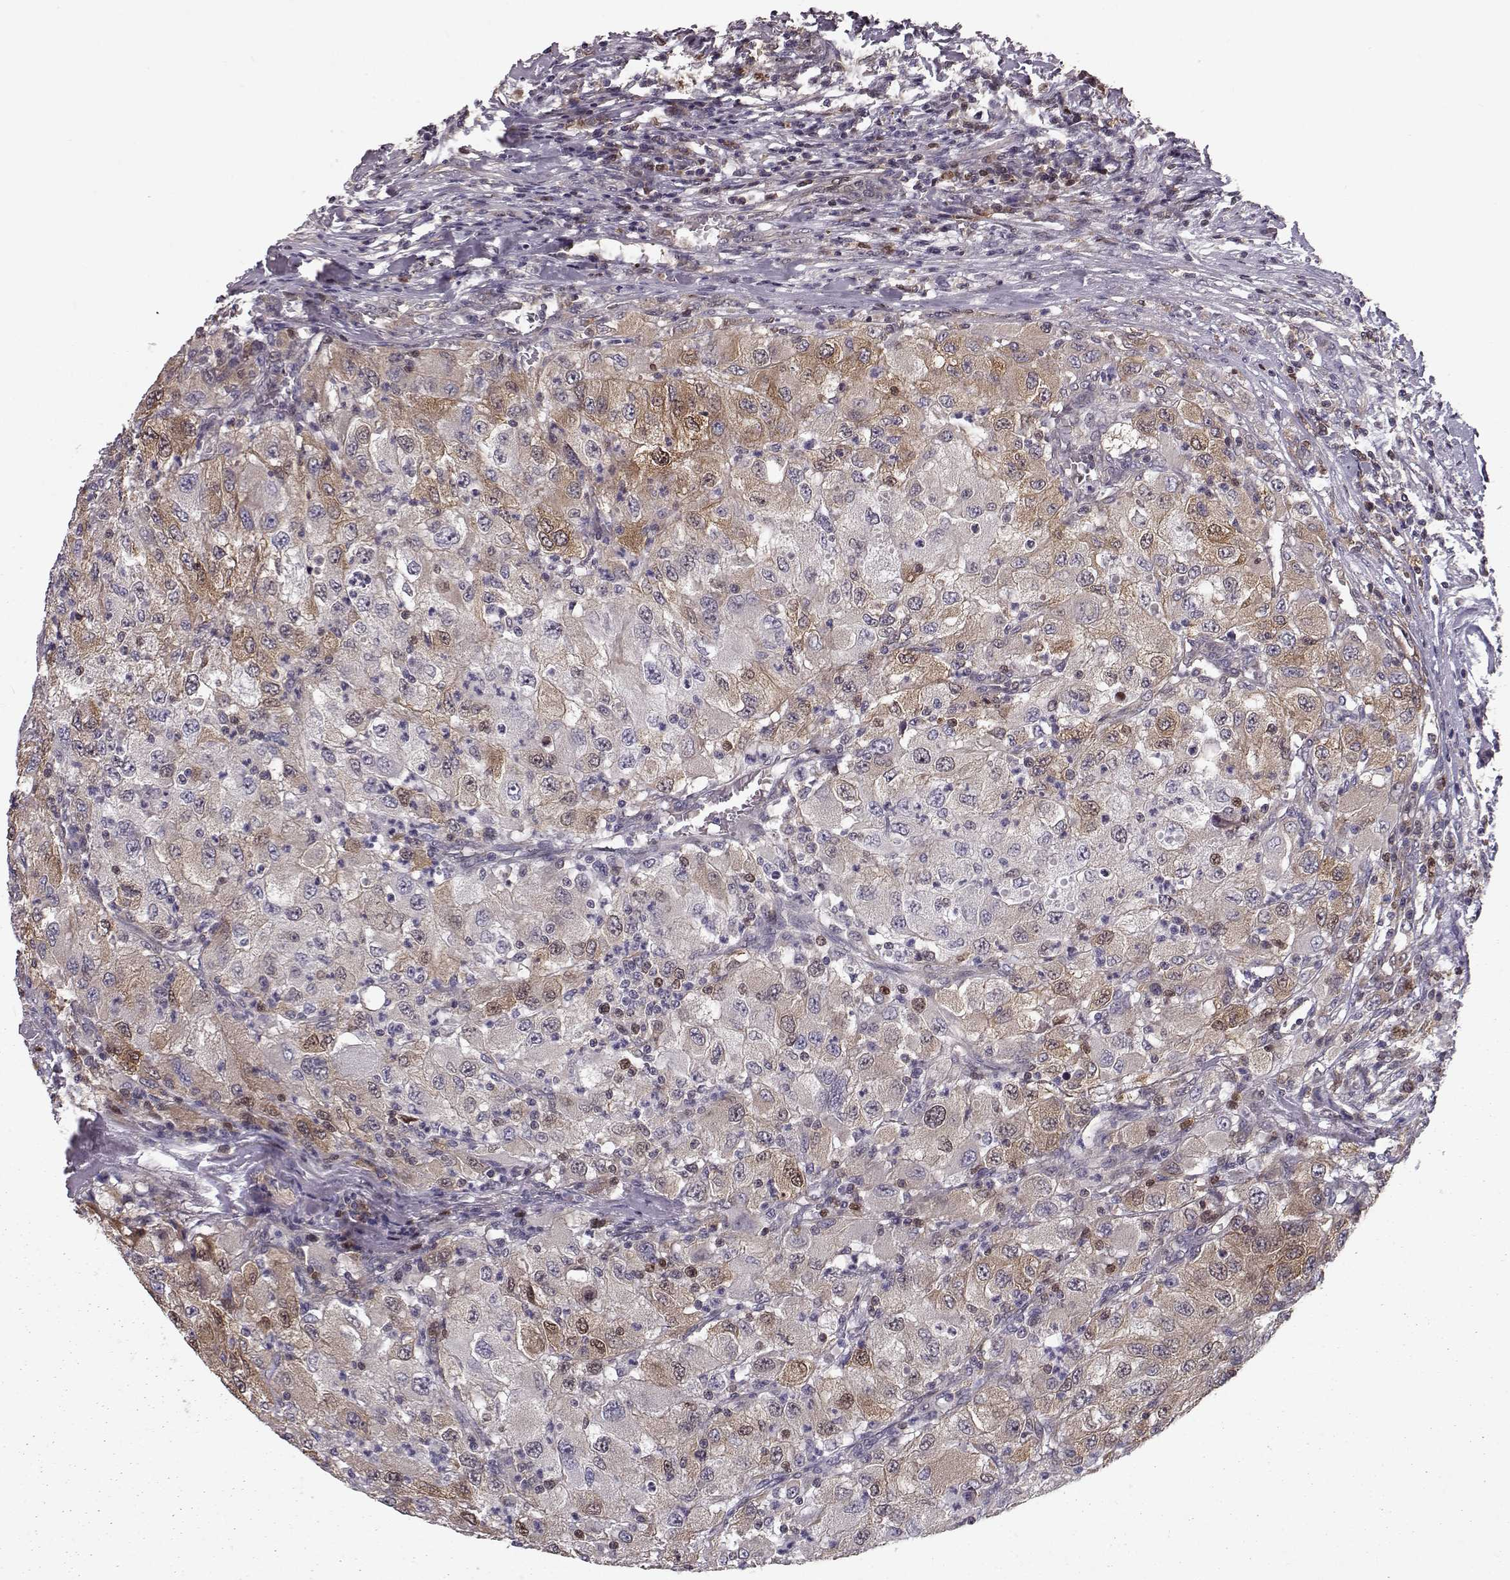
{"staining": {"intensity": "moderate", "quantity": "25%-75%", "location": "cytoplasmic/membranous"}, "tissue": "renal cancer", "cell_type": "Tumor cells", "image_type": "cancer", "snomed": [{"axis": "morphology", "description": "Adenocarcinoma, NOS"}, {"axis": "topography", "description": "Kidney"}], "caption": "Renal cancer tissue reveals moderate cytoplasmic/membranous staining in about 25%-75% of tumor cells, visualized by immunohistochemistry.", "gene": "RANBP1", "patient": {"sex": "female", "age": 67}}